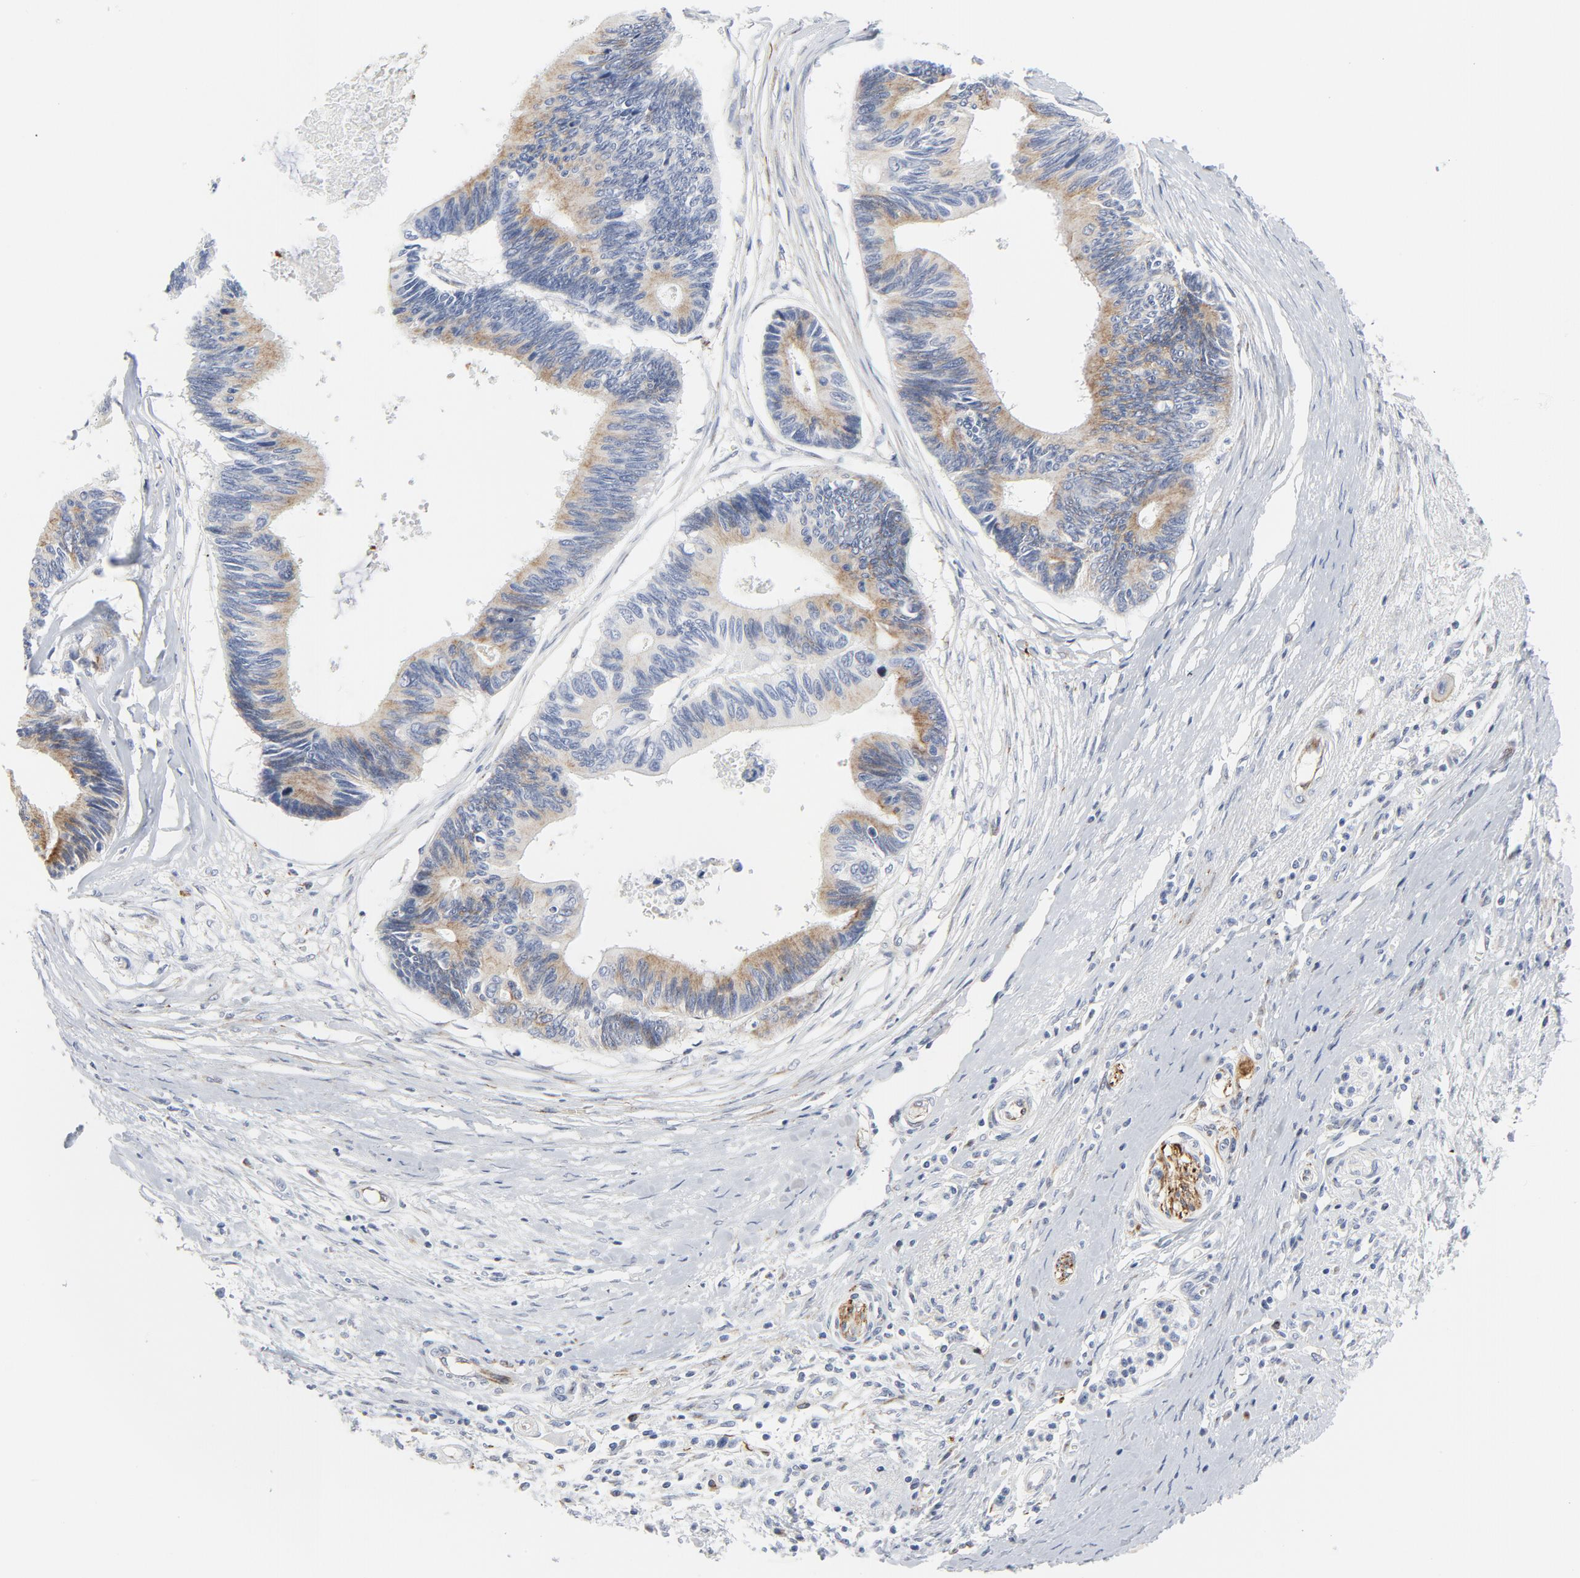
{"staining": {"intensity": "moderate", "quantity": "<25%", "location": "cytoplasmic/membranous"}, "tissue": "pancreatic cancer", "cell_type": "Tumor cells", "image_type": "cancer", "snomed": [{"axis": "morphology", "description": "Adenocarcinoma, NOS"}, {"axis": "topography", "description": "Pancreas"}], "caption": "Pancreatic adenocarcinoma was stained to show a protein in brown. There is low levels of moderate cytoplasmic/membranous expression in approximately <25% of tumor cells.", "gene": "TUBB1", "patient": {"sex": "female", "age": 70}}